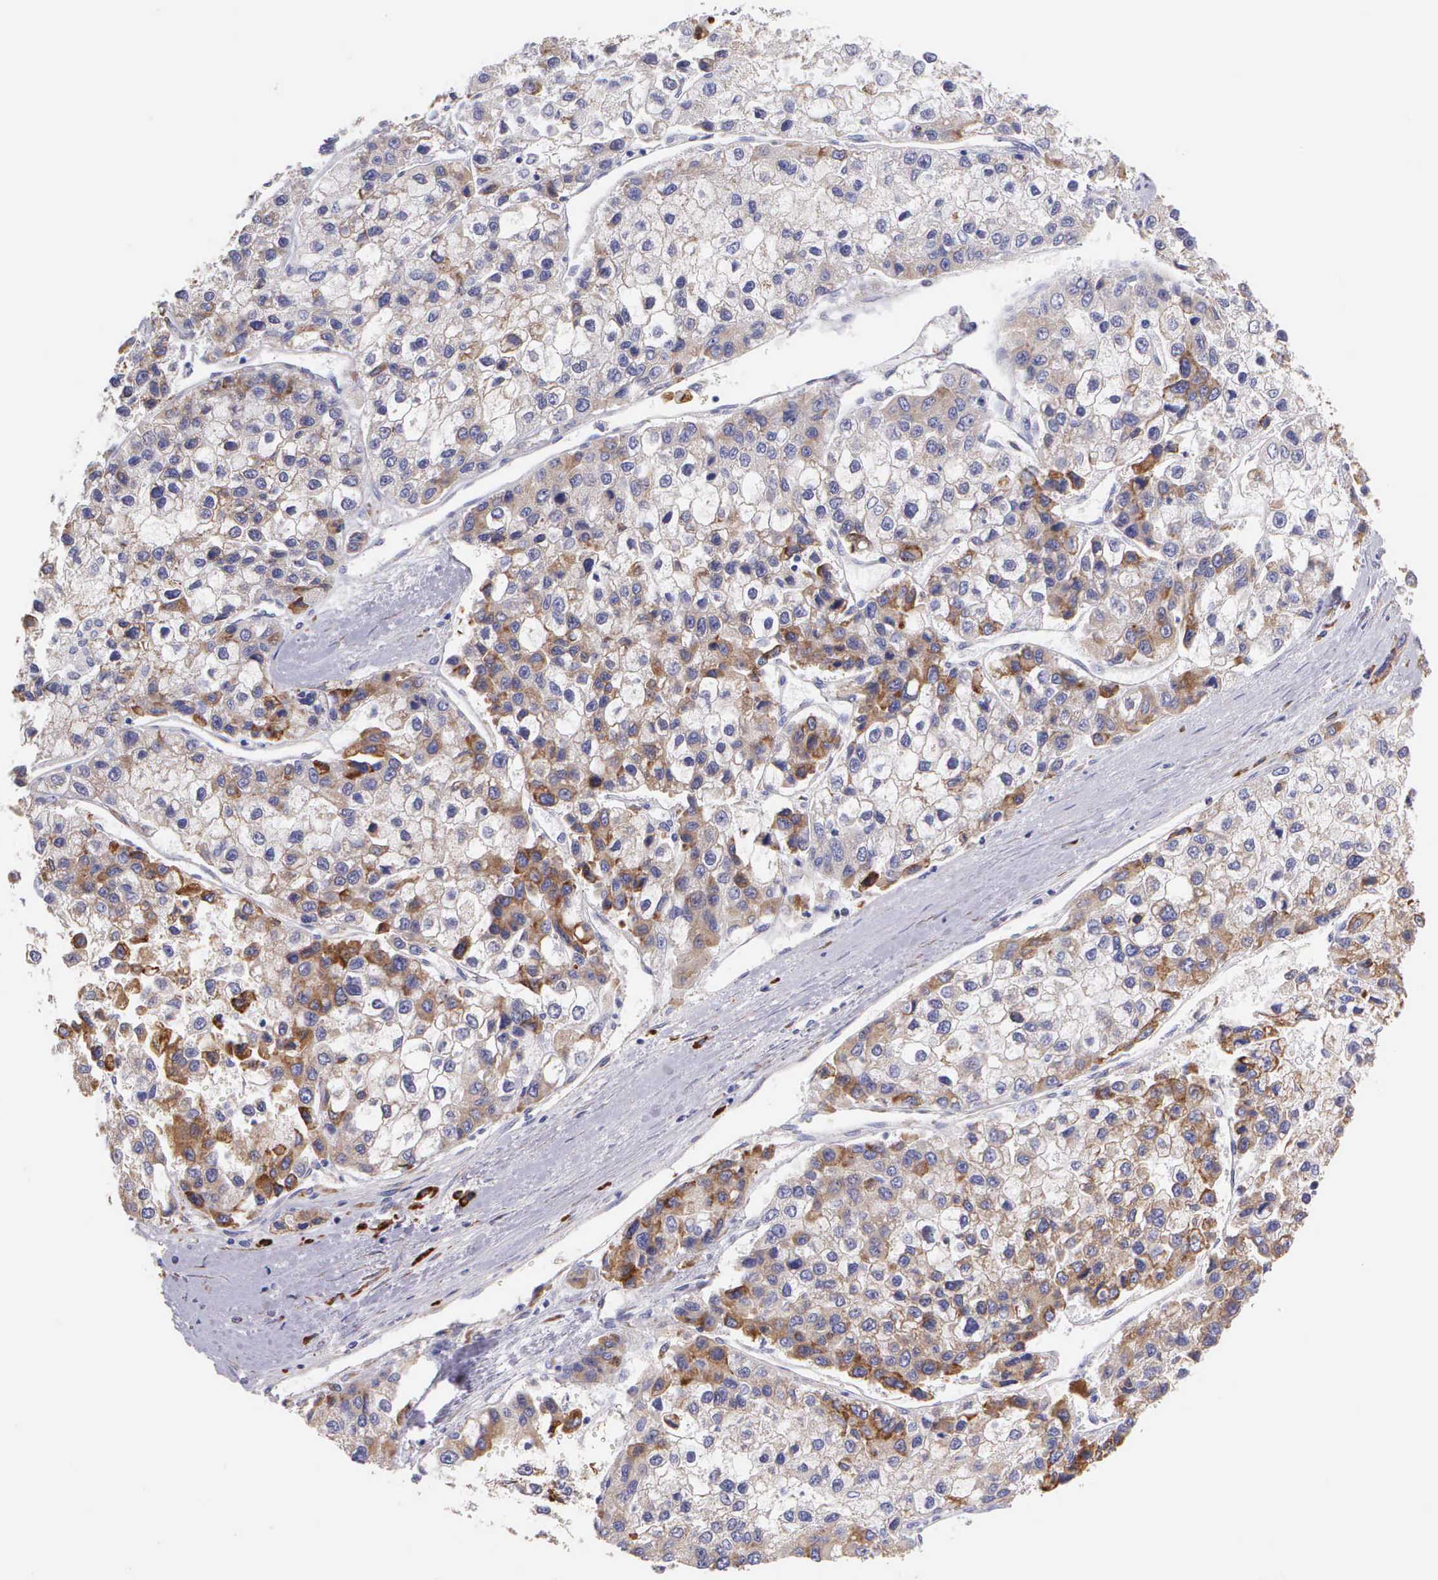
{"staining": {"intensity": "moderate", "quantity": "25%-75%", "location": "cytoplasmic/membranous"}, "tissue": "liver cancer", "cell_type": "Tumor cells", "image_type": "cancer", "snomed": [{"axis": "morphology", "description": "Carcinoma, Hepatocellular, NOS"}, {"axis": "topography", "description": "Liver"}], "caption": "High-power microscopy captured an IHC photomicrograph of liver cancer (hepatocellular carcinoma), revealing moderate cytoplasmic/membranous positivity in about 25%-75% of tumor cells. (DAB IHC, brown staining for protein, blue staining for nuclei).", "gene": "CKAP4", "patient": {"sex": "female", "age": 66}}